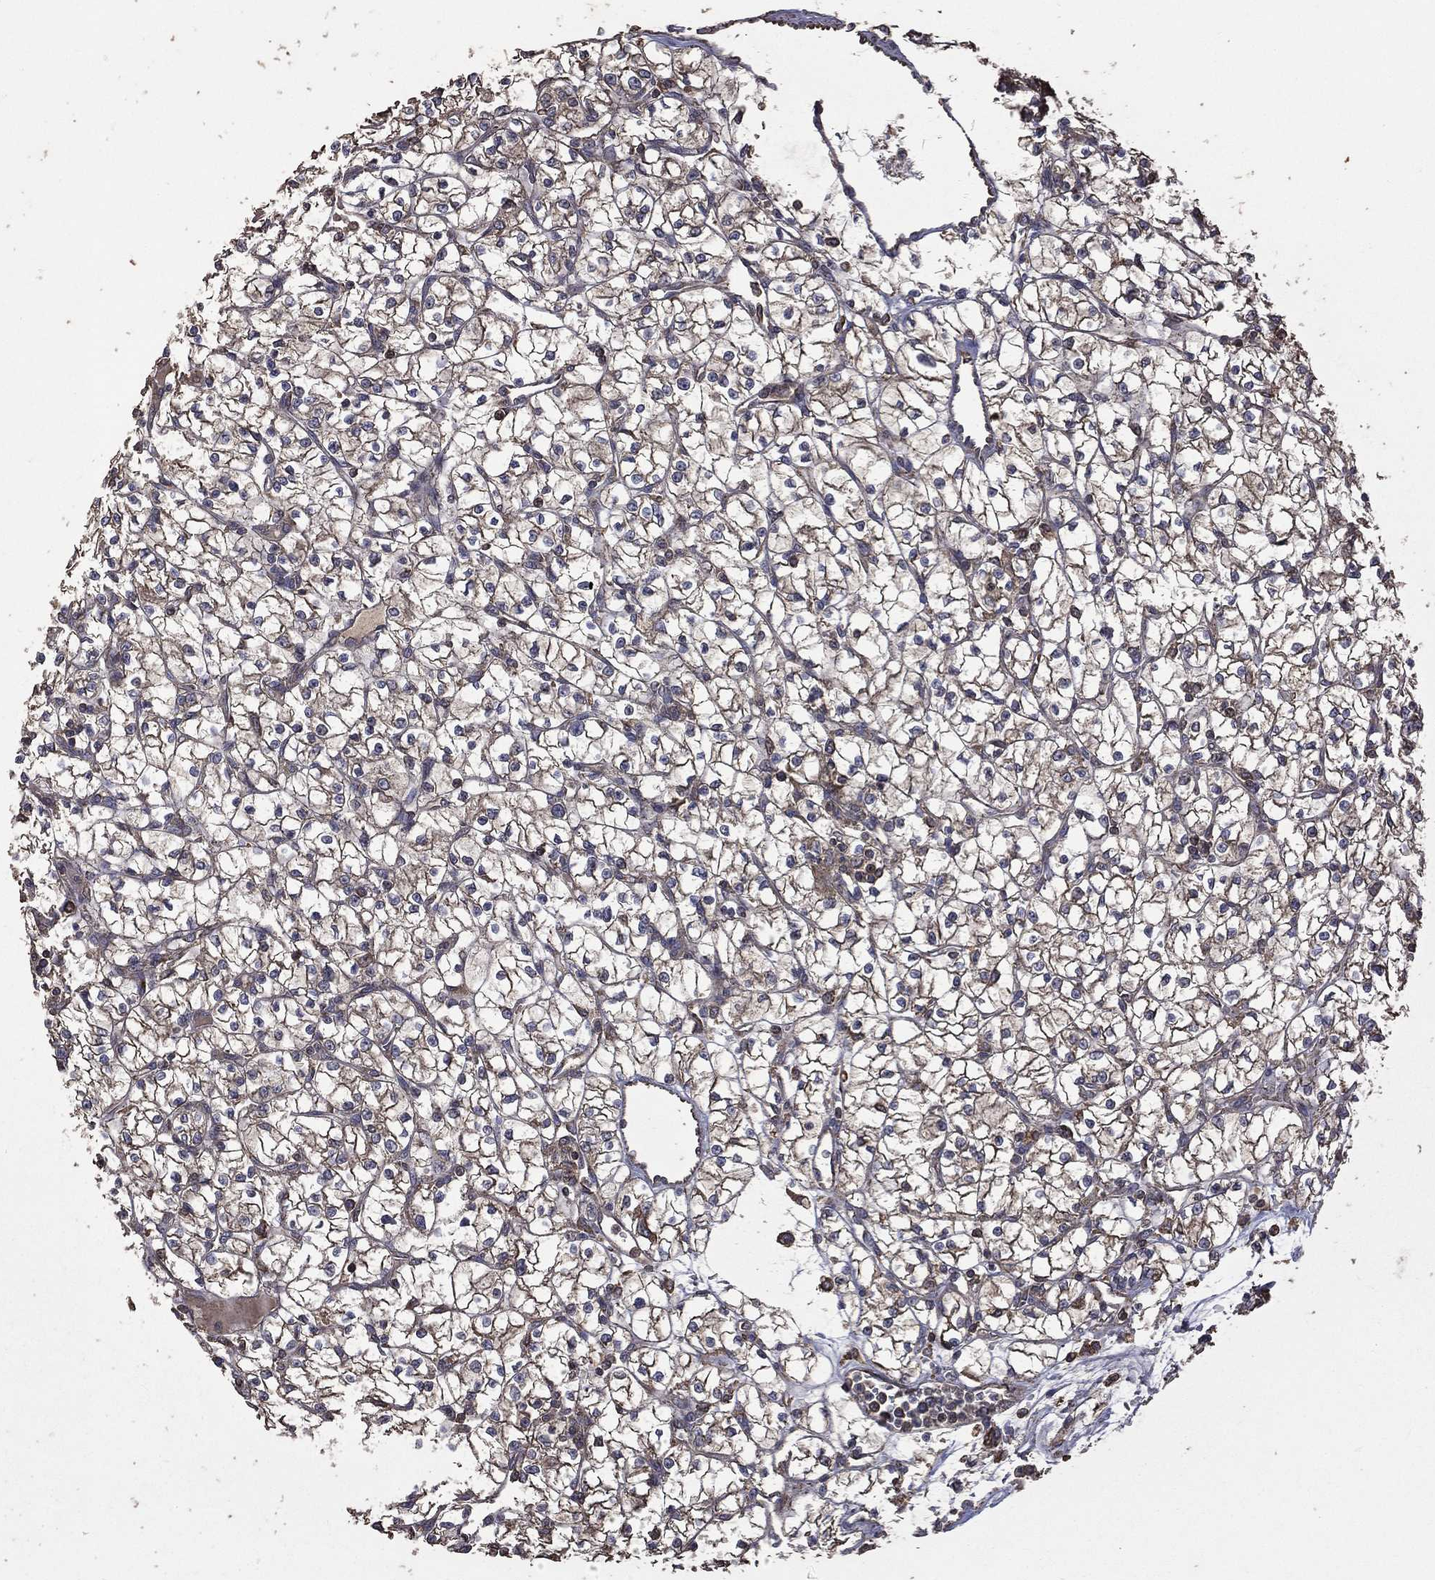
{"staining": {"intensity": "negative", "quantity": "none", "location": "none"}, "tissue": "renal cancer", "cell_type": "Tumor cells", "image_type": "cancer", "snomed": [{"axis": "morphology", "description": "Adenocarcinoma, NOS"}, {"axis": "topography", "description": "Kidney"}], "caption": "High magnification brightfield microscopy of renal cancer (adenocarcinoma) stained with DAB (3,3'-diaminobenzidine) (brown) and counterstained with hematoxylin (blue): tumor cells show no significant staining. (DAB (3,3'-diaminobenzidine) immunohistochemistry with hematoxylin counter stain).", "gene": "METTL27", "patient": {"sex": "female", "age": 64}}